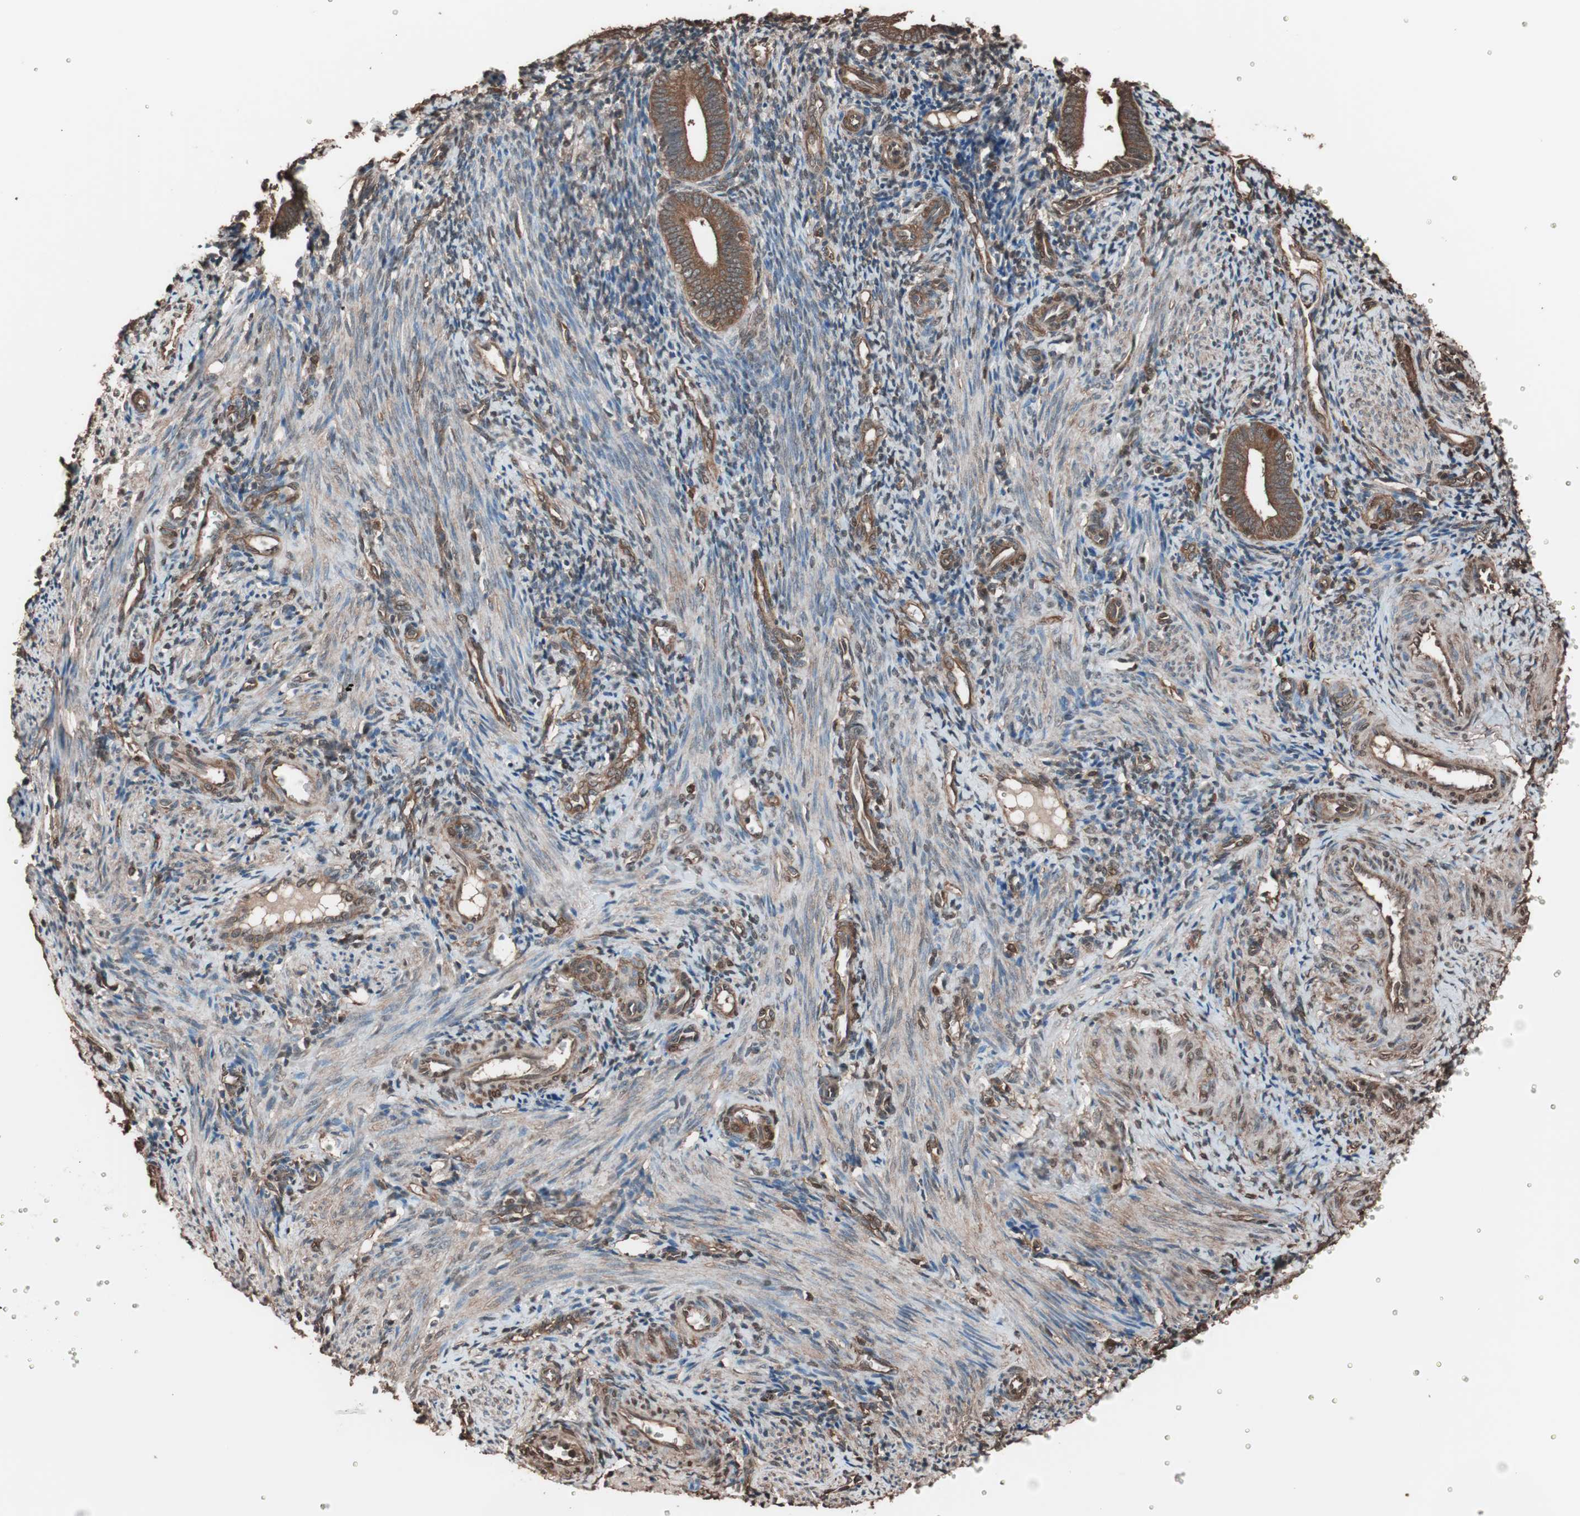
{"staining": {"intensity": "strong", "quantity": ">75%", "location": "cytoplasmic/membranous"}, "tissue": "endometrium", "cell_type": "Cells in endometrial stroma", "image_type": "normal", "snomed": [{"axis": "morphology", "description": "Normal tissue, NOS"}, {"axis": "topography", "description": "Uterus"}, {"axis": "topography", "description": "Endometrium"}], "caption": "The immunohistochemical stain highlights strong cytoplasmic/membranous staining in cells in endometrial stroma of normal endometrium. (Brightfield microscopy of DAB IHC at high magnification).", "gene": "CALM2", "patient": {"sex": "female", "age": 33}}